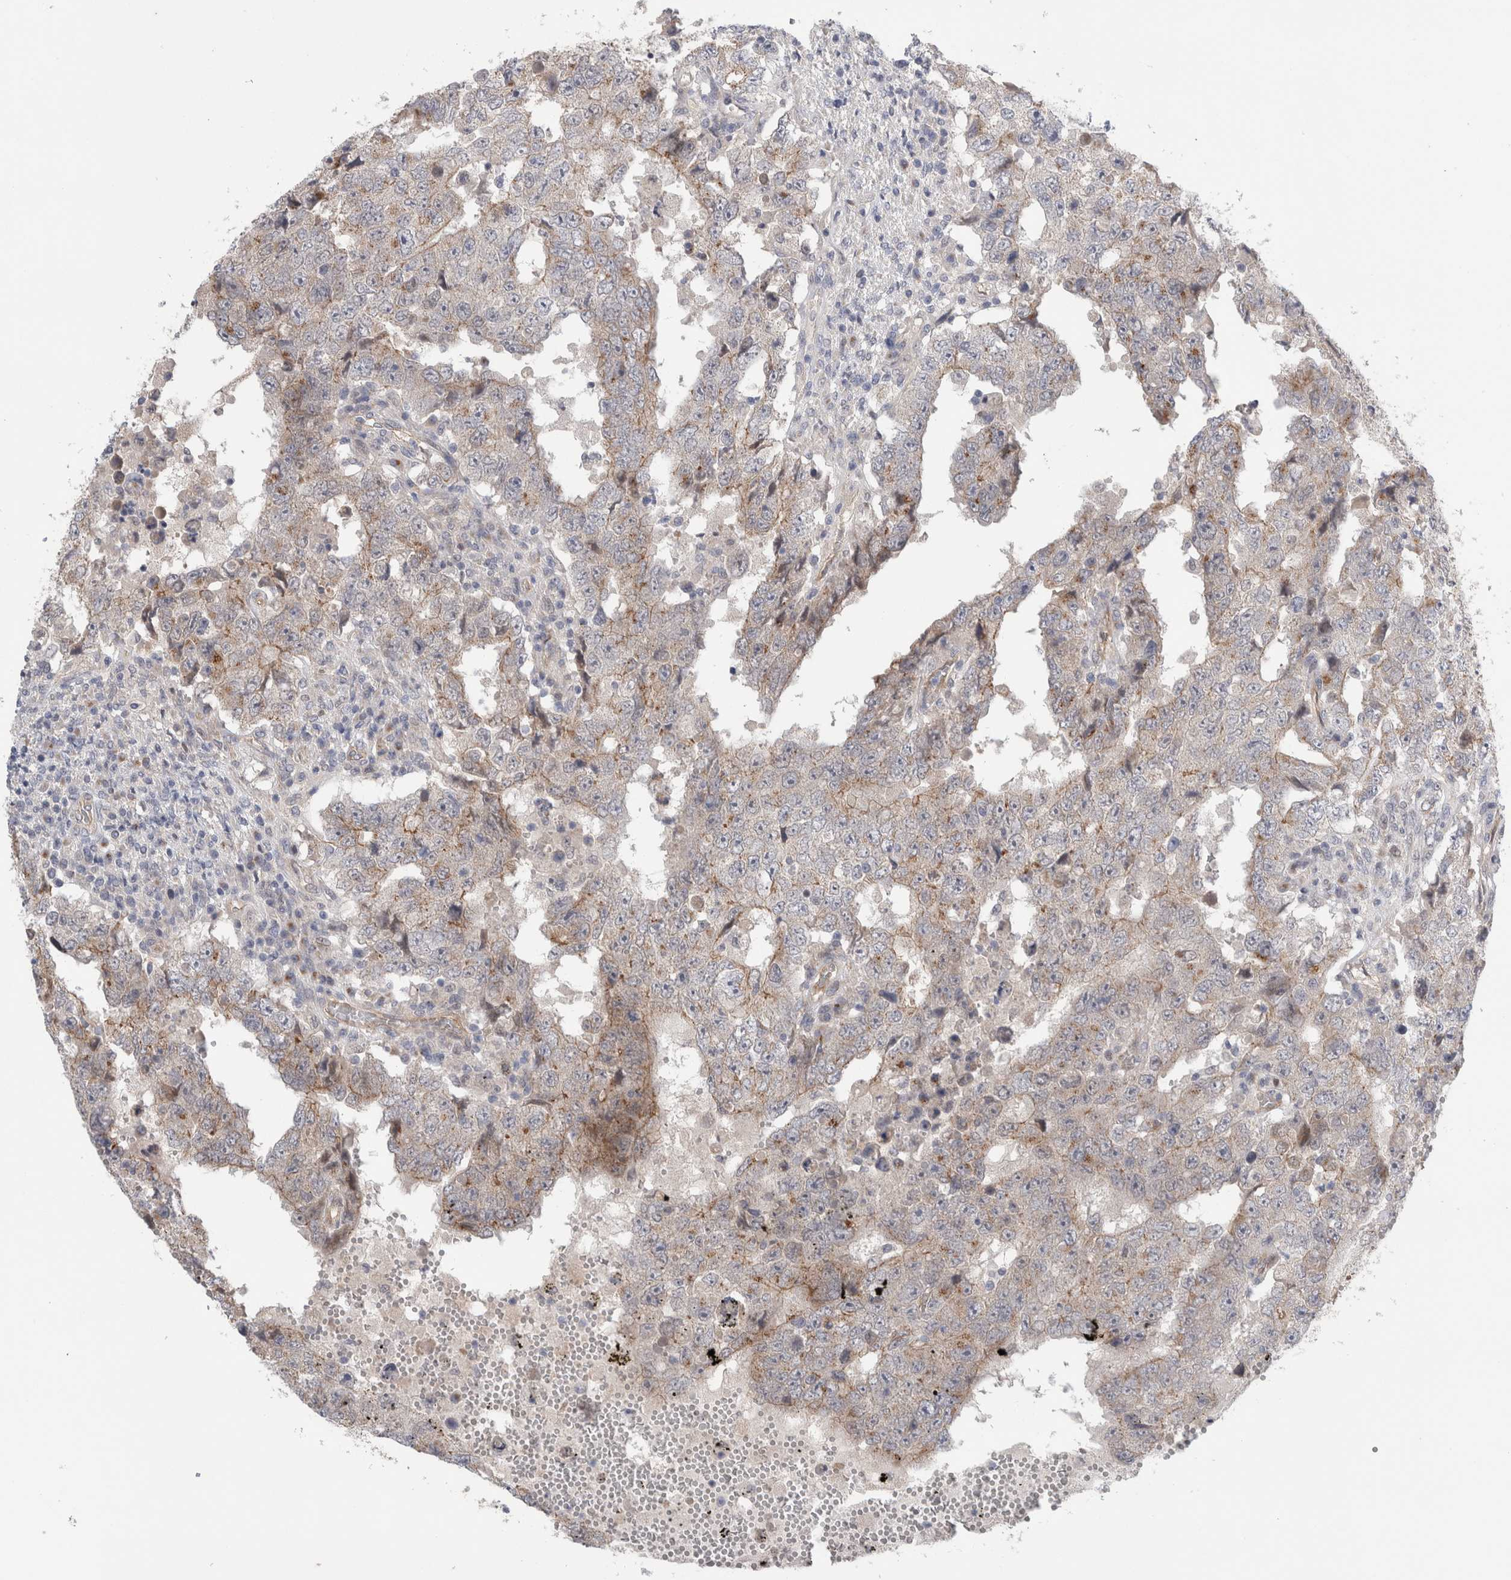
{"staining": {"intensity": "weak", "quantity": "25%-75%", "location": "cytoplasmic/membranous"}, "tissue": "testis cancer", "cell_type": "Tumor cells", "image_type": "cancer", "snomed": [{"axis": "morphology", "description": "Carcinoma, Embryonal, NOS"}, {"axis": "topography", "description": "Testis"}], "caption": "IHC (DAB (3,3'-diaminobenzidine)) staining of testis embryonal carcinoma reveals weak cytoplasmic/membranous protein expression in approximately 25%-75% of tumor cells. (DAB (3,3'-diaminobenzidine) IHC with brightfield microscopy, high magnification).", "gene": "TAFA5", "patient": {"sex": "male", "age": 26}}